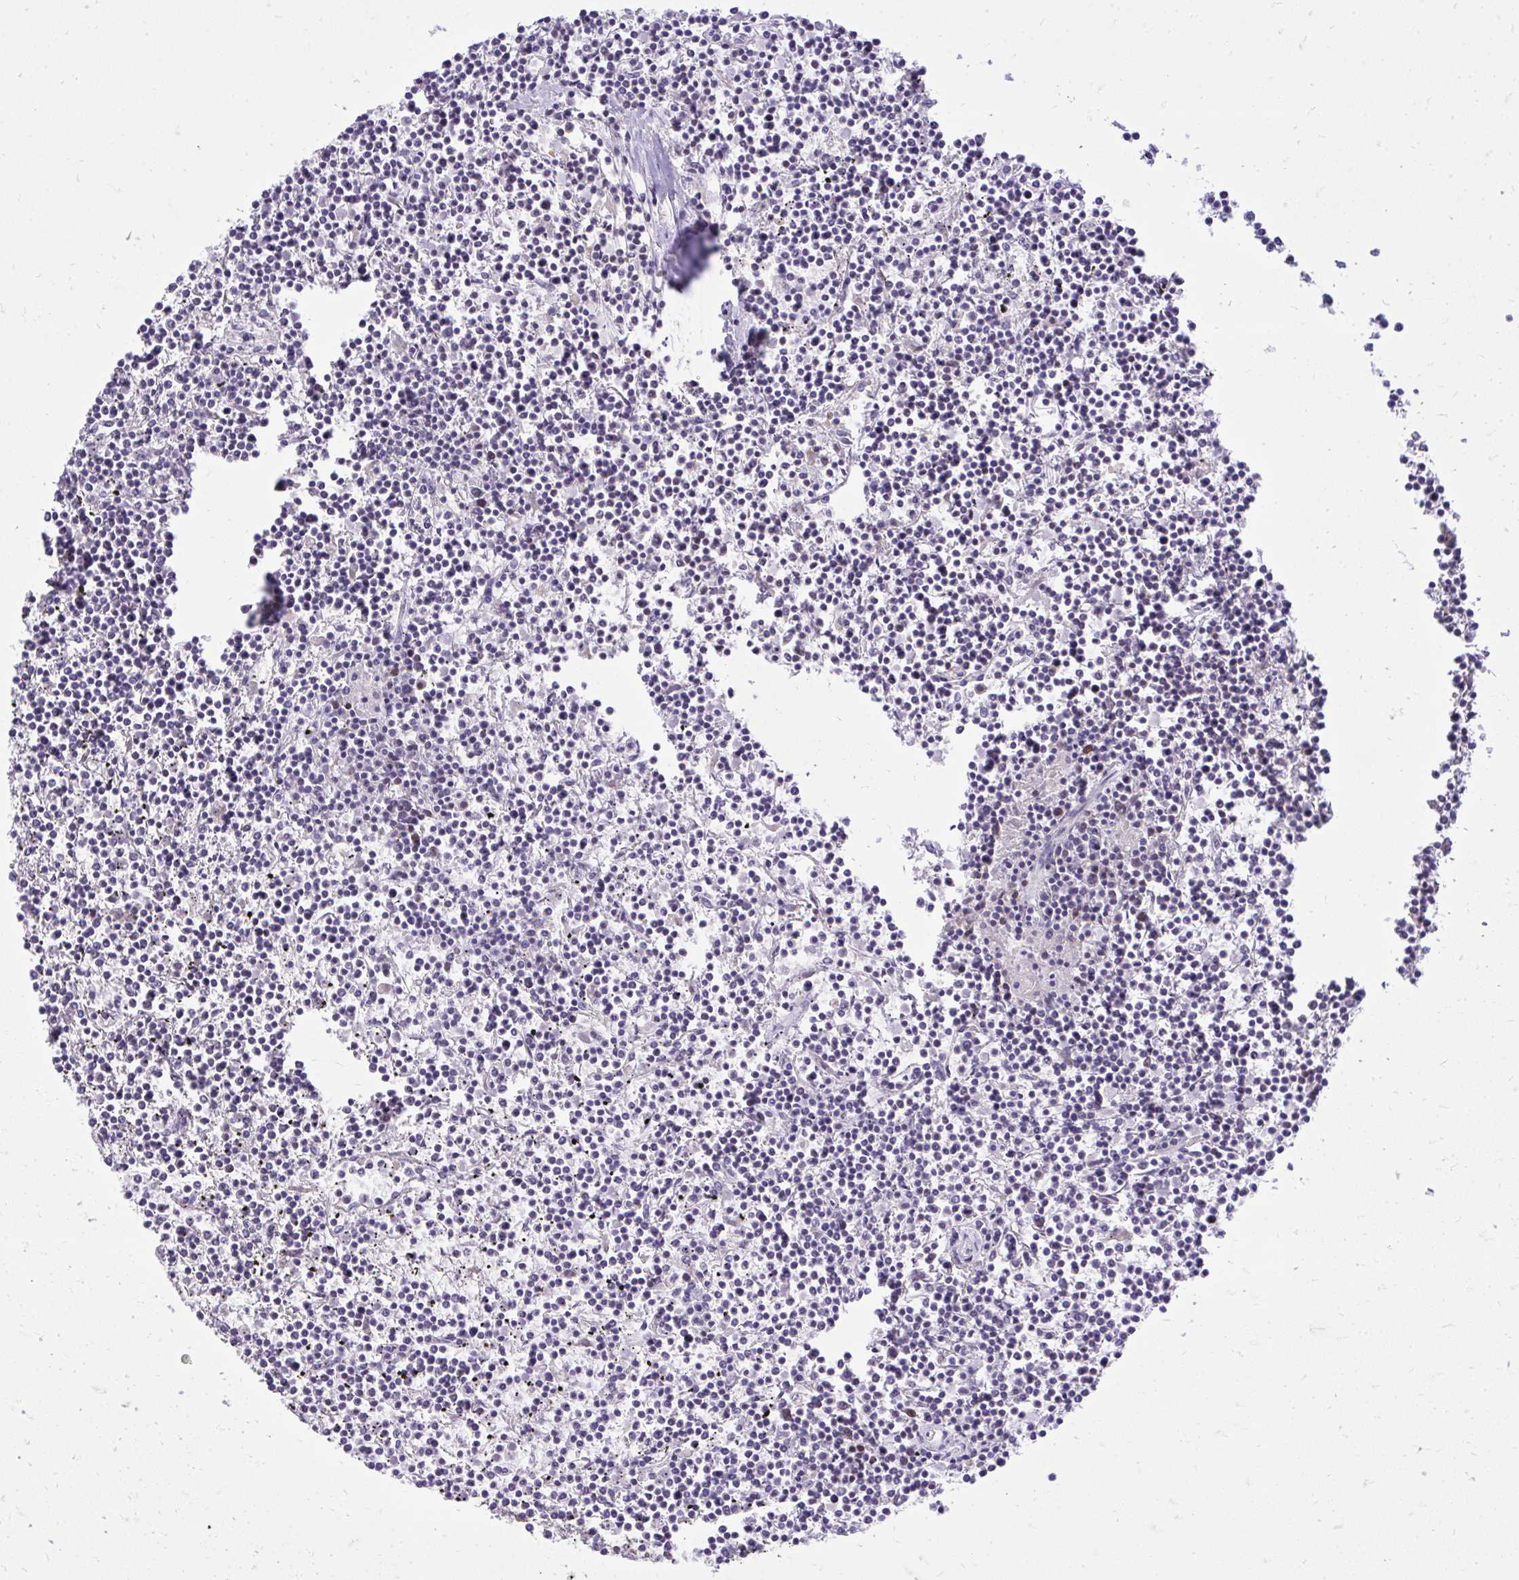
{"staining": {"intensity": "negative", "quantity": "none", "location": "none"}, "tissue": "lymphoma", "cell_type": "Tumor cells", "image_type": "cancer", "snomed": [{"axis": "morphology", "description": "Malignant lymphoma, non-Hodgkin's type, Low grade"}, {"axis": "topography", "description": "Spleen"}], "caption": "This is a photomicrograph of IHC staining of lymphoma, which shows no positivity in tumor cells.", "gene": "RPS6KA2", "patient": {"sex": "female", "age": 19}}